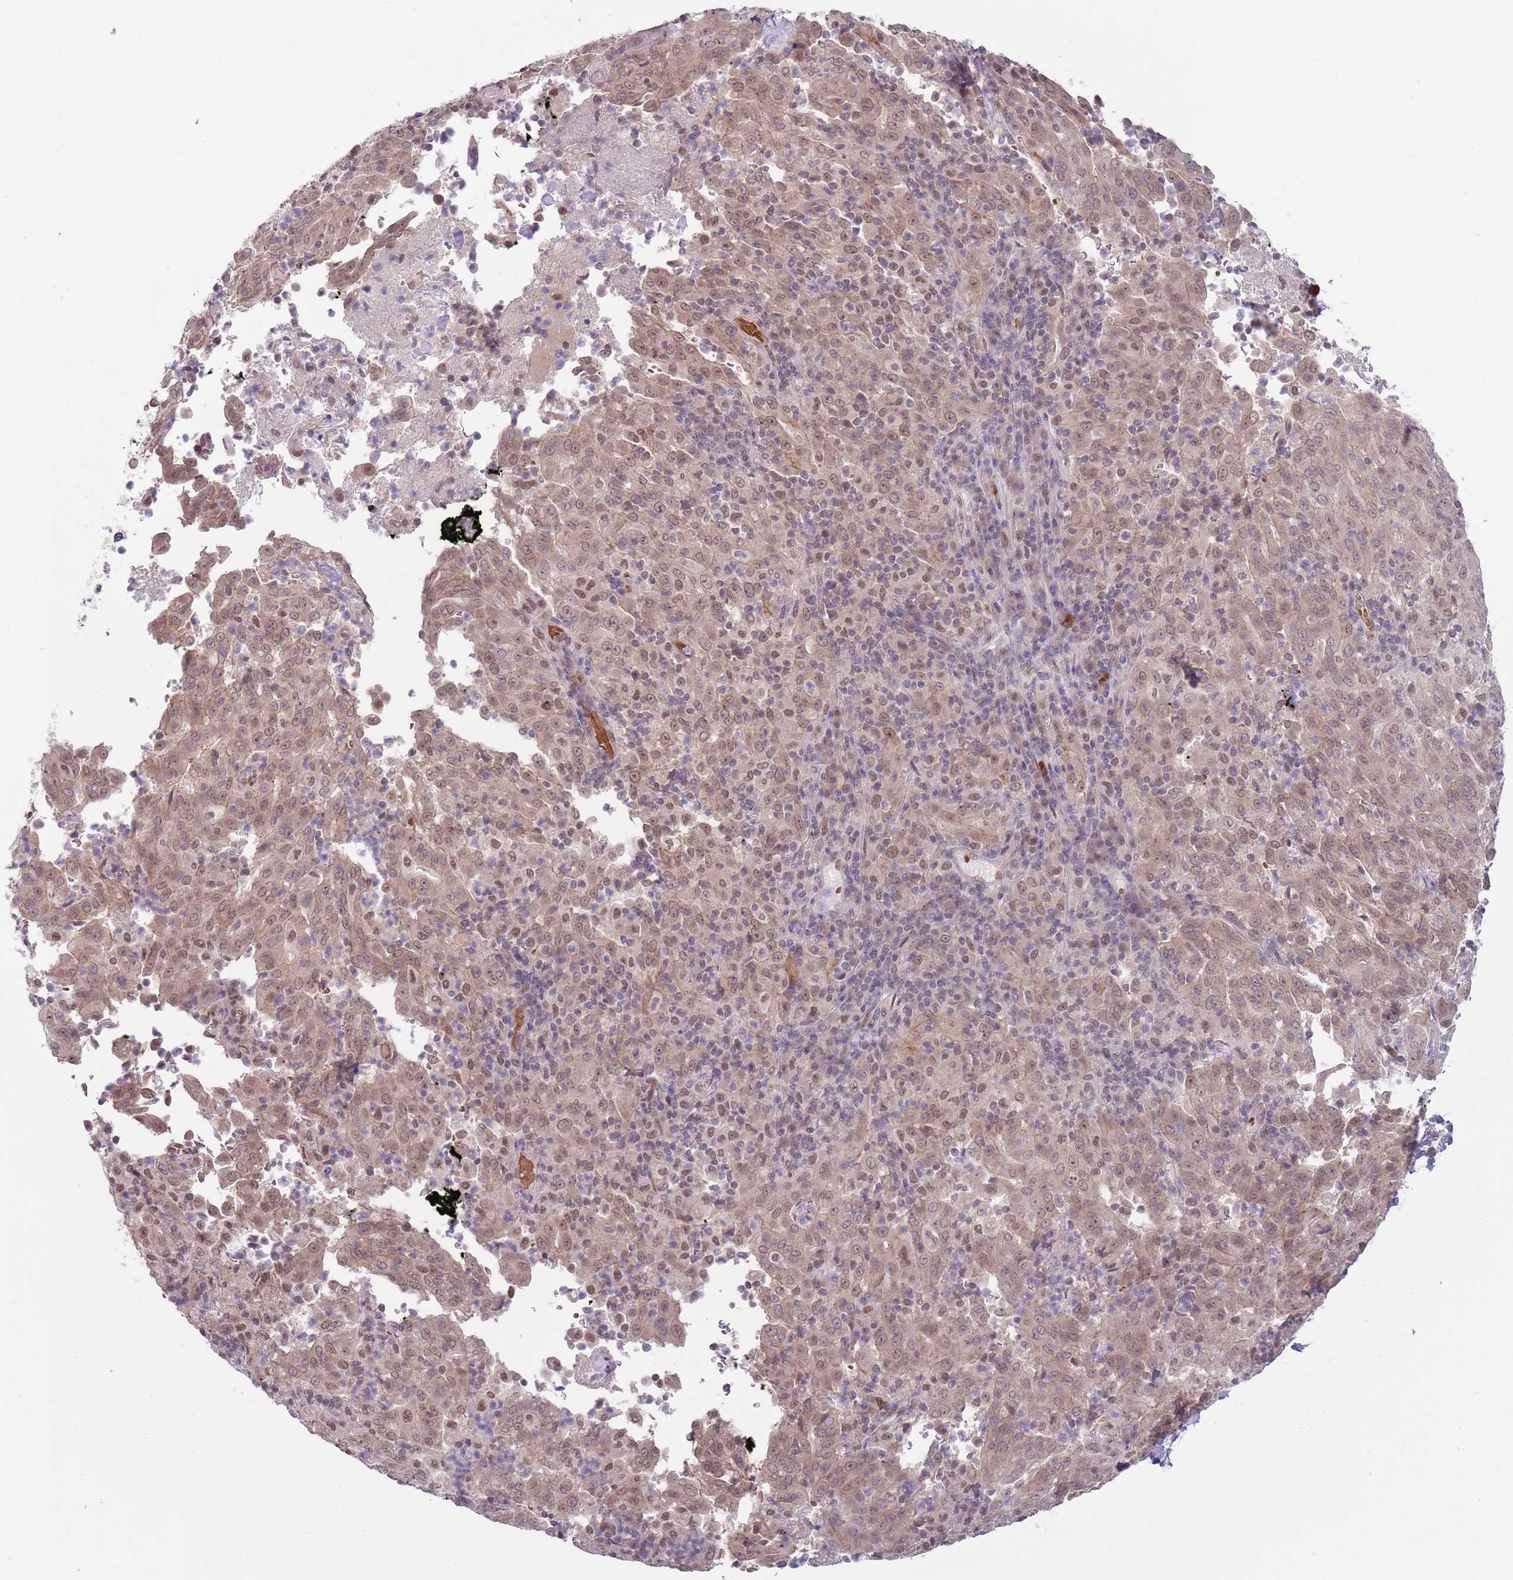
{"staining": {"intensity": "moderate", "quantity": ">75%", "location": "cytoplasmic/membranous,nuclear"}, "tissue": "pancreatic cancer", "cell_type": "Tumor cells", "image_type": "cancer", "snomed": [{"axis": "morphology", "description": "Adenocarcinoma, NOS"}, {"axis": "topography", "description": "Pancreas"}], "caption": "Human pancreatic adenocarcinoma stained for a protein (brown) reveals moderate cytoplasmic/membranous and nuclear positive staining in about >75% of tumor cells.", "gene": "TM2D1", "patient": {"sex": "male", "age": 63}}